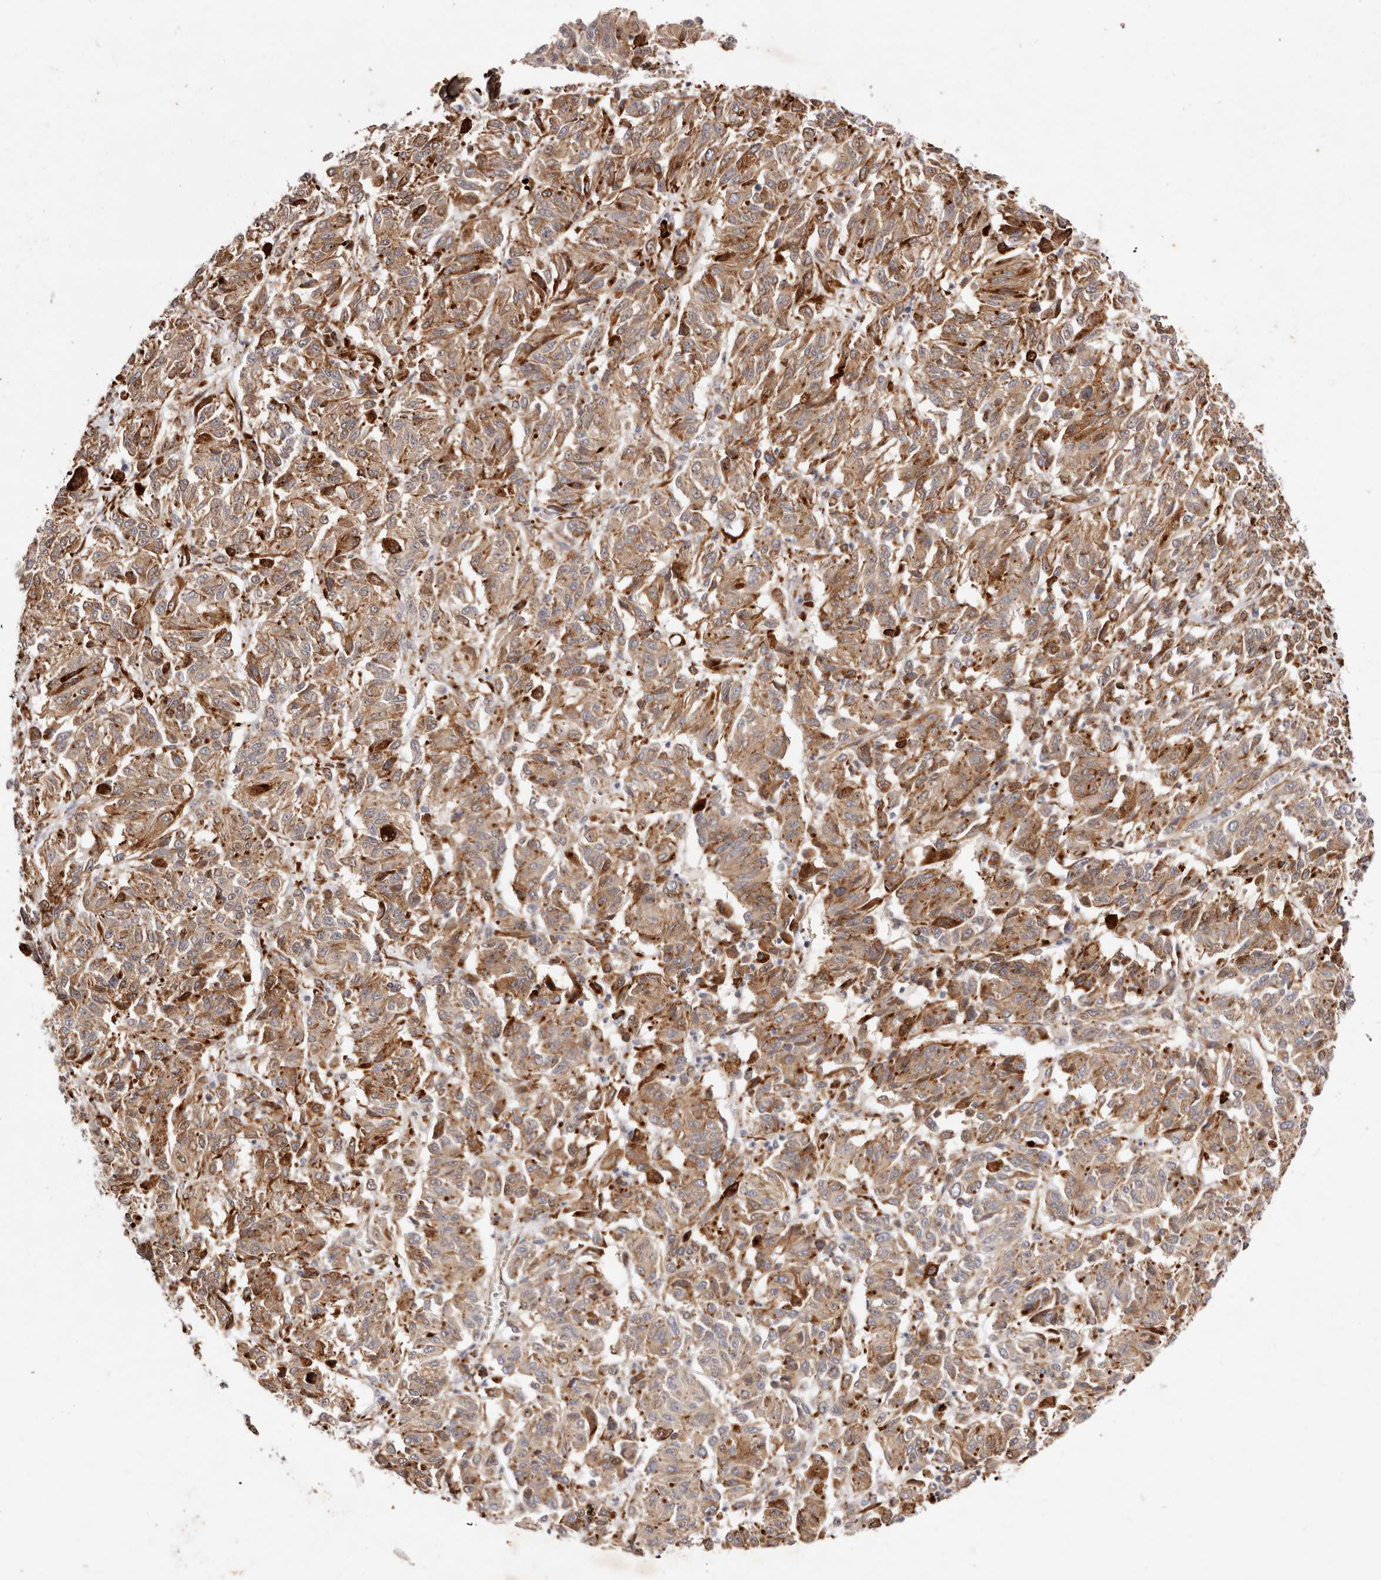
{"staining": {"intensity": "moderate", "quantity": ">75%", "location": "cytoplasmic/membranous"}, "tissue": "melanoma", "cell_type": "Tumor cells", "image_type": "cancer", "snomed": [{"axis": "morphology", "description": "Malignant melanoma, Metastatic site"}, {"axis": "topography", "description": "Lung"}], "caption": "High-magnification brightfield microscopy of melanoma stained with DAB (brown) and counterstained with hematoxylin (blue). tumor cells exhibit moderate cytoplasmic/membranous staining is seen in about>75% of cells.", "gene": "BCL2L15", "patient": {"sex": "male", "age": 64}}